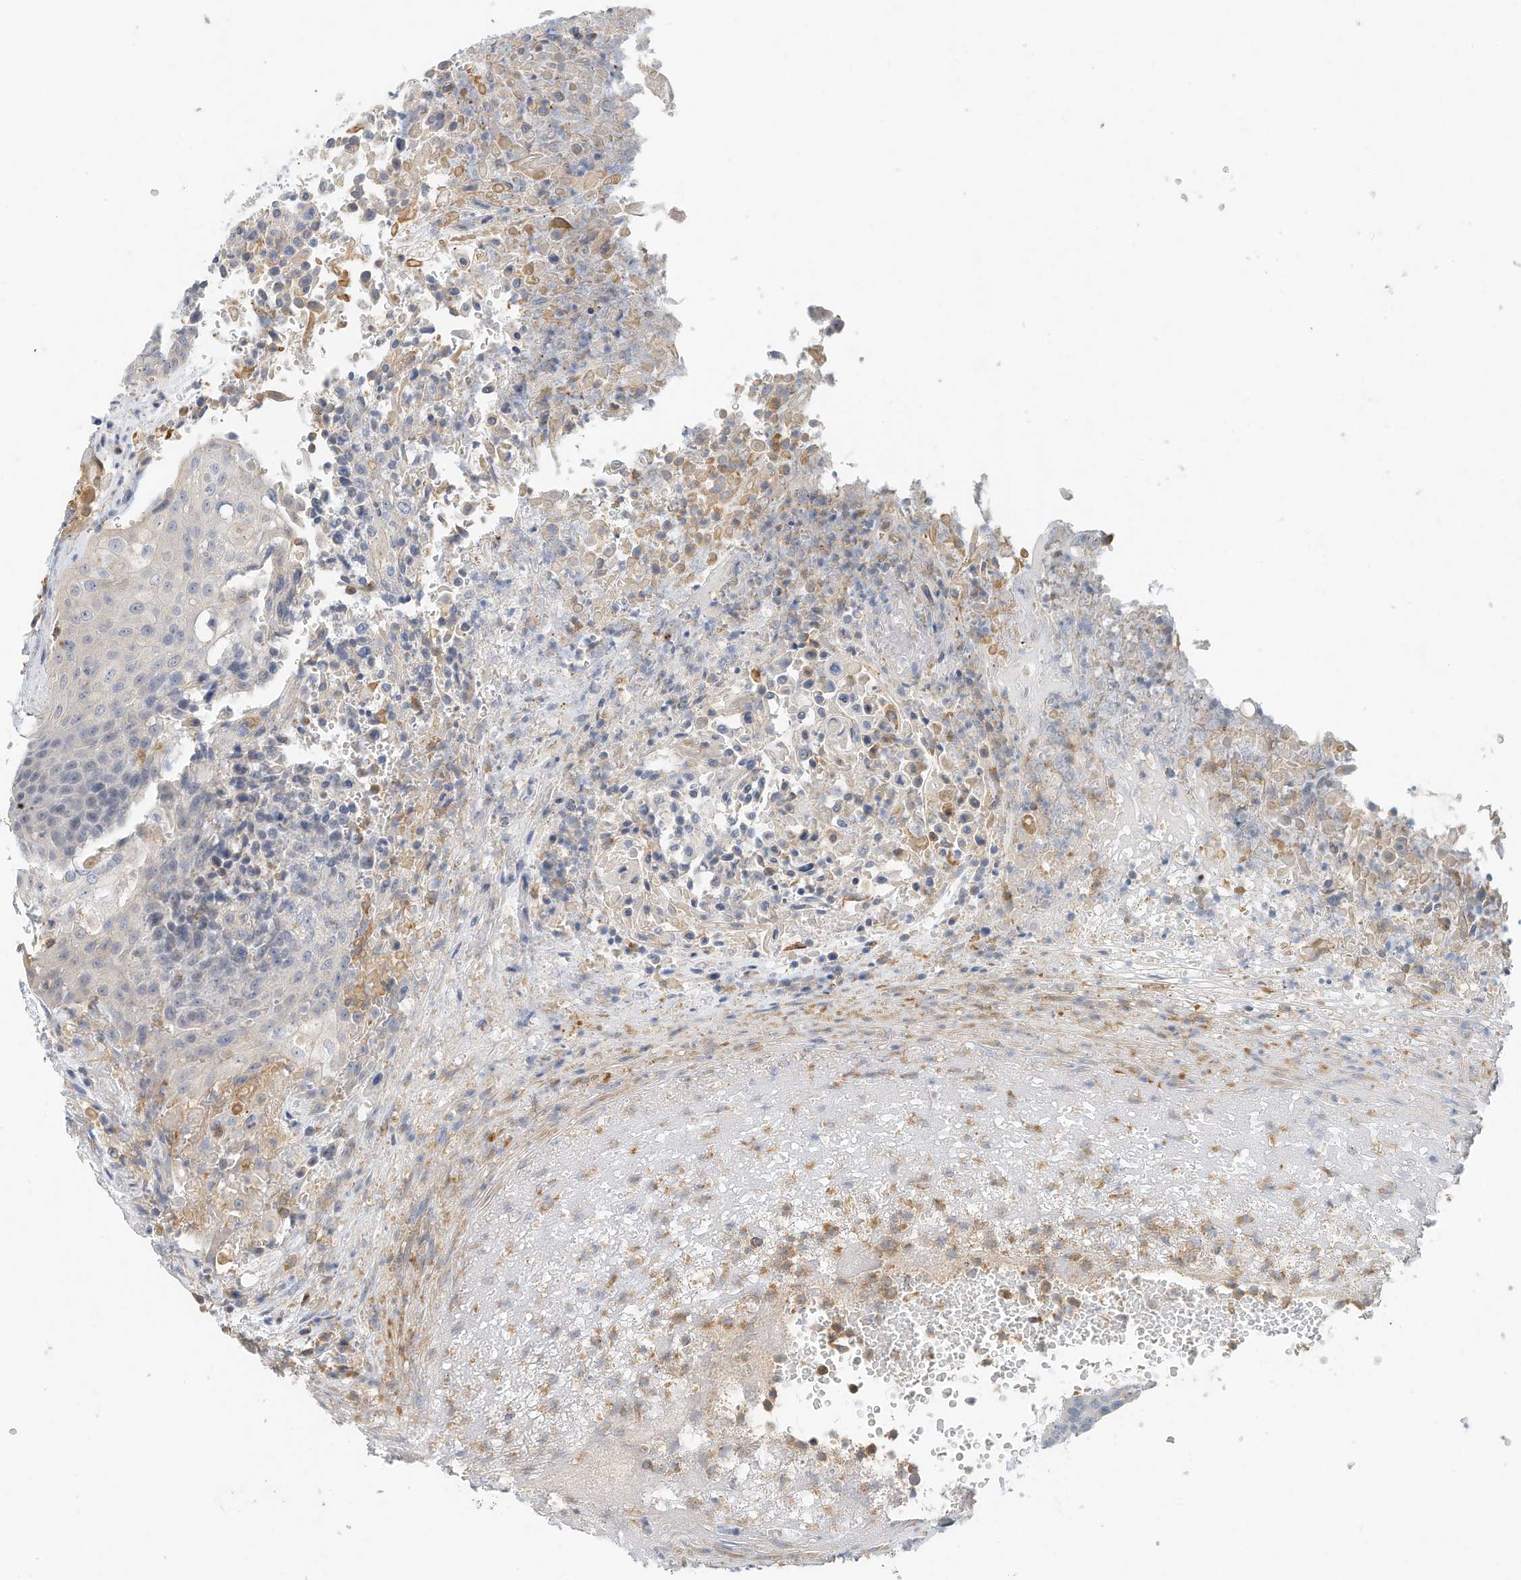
{"staining": {"intensity": "negative", "quantity": "none", "location": "none"}, "tissue": "urothelial cancer", "cell_type": "Tumor cells", "image_type": "cancer", "snomed": [{"axis": "morphology", "description": "Urothelial carcinoma, High grade"}, {"axis": "topography", "description": "Urinary bladder"}], "caption": "Immunohistochemistry (IHC) of human high-grade urothelial carcinoma displays no expression in tumor cells.", "gene": "MICAL1", "patient": {"sex": "female", "age": 63}}